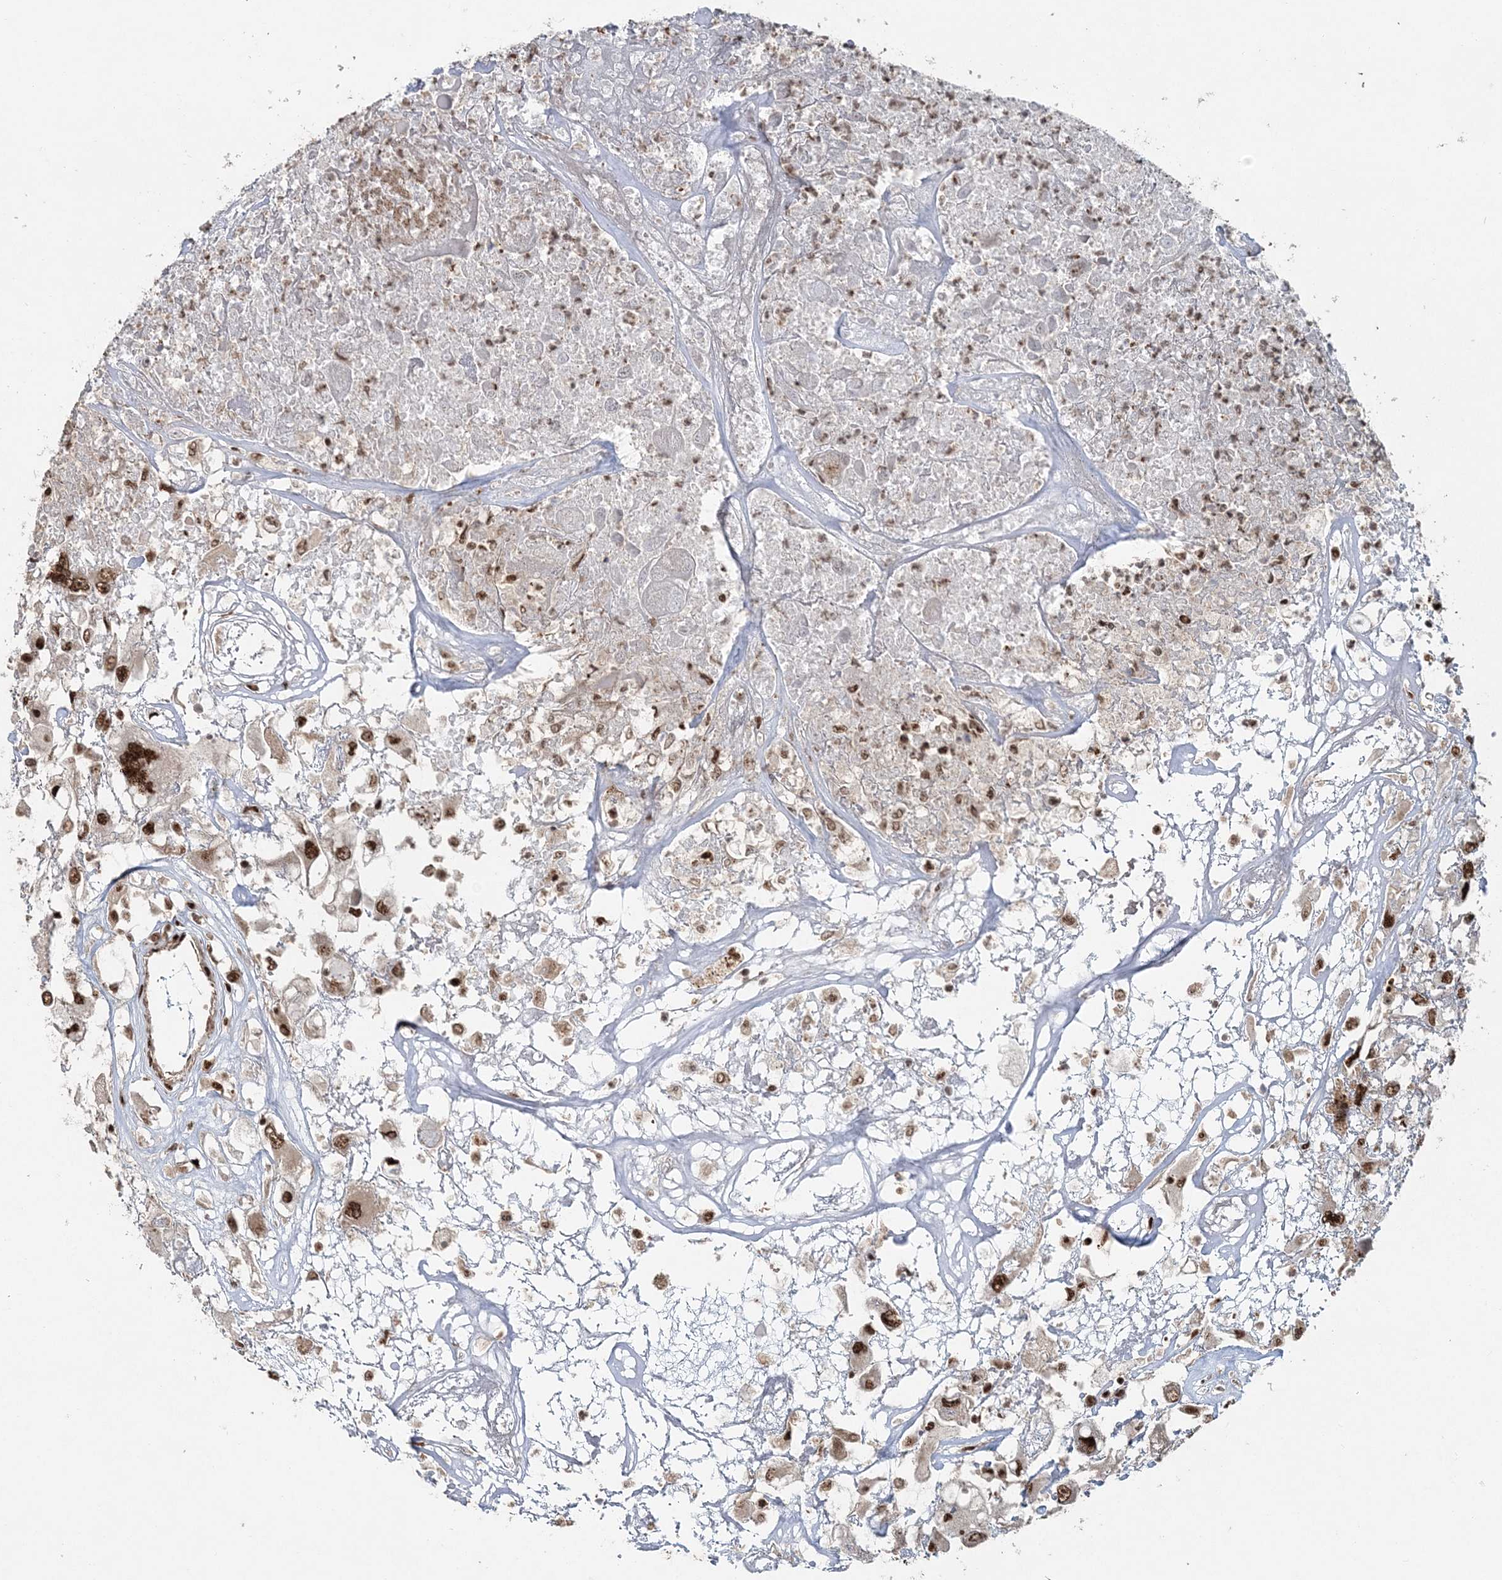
{"staining": {"intensity": "strong", "quantity": ">75%", "location": "nuclear"}, "tissue": "renal cancer", "cell_type": "Tumor cells", "image_type": "cancer", "snomed": [{"axis": "morphology", "description": "Adenocarcinoma, NOS"}, {"axis": "topography", "description": "Kidney"}], "caption": "Renal adenocarcinoma stained with a brown dye displays strong nuclear positive staining in about >75% of tumor cells.", "gene": "EXOSC8", "patient": {"sex": "female", "age": 52}}